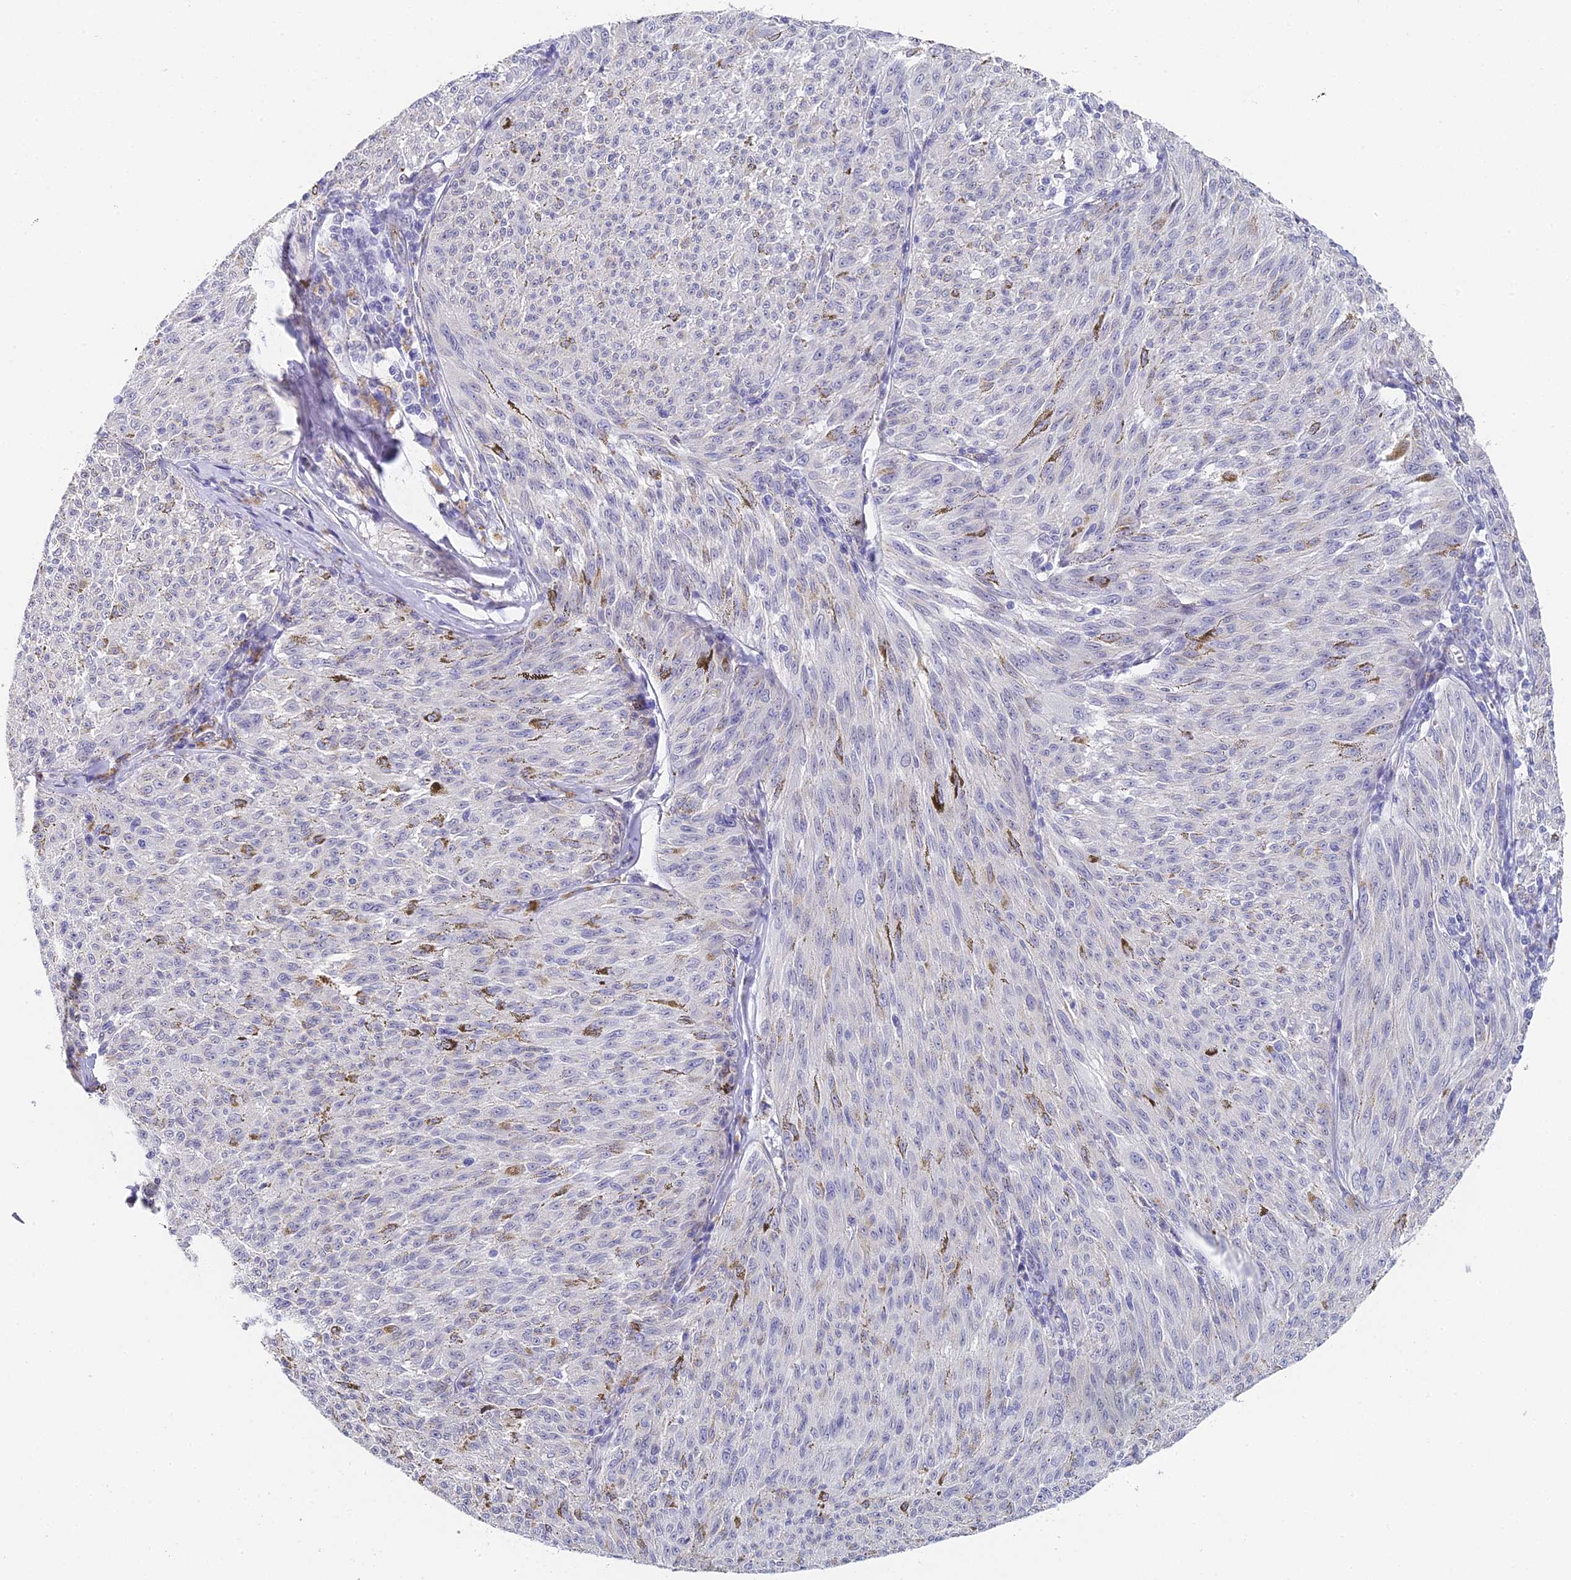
{"staining": {"intensity": "negative", "quantity": "none", "location": "none"}, "tissue": "melanoma", "cell_type": "Tumor cells", "image_type": "cancer", "snomed": [{"axis": "morphology", "description": "Malignant melanoma, NOS"}, {"axis": "topography", "description": "Skin"}], "caption": "High magnification brightfield microscopy of melanoma stained with DAB (3,3'-diaminobenzidine) (brown) and counterstained with hematoxylin (blue): tumor cells show no significant positivity. (DAB (3,3'-diaminobenzidine) immunohistochemistry (IHC) with hematoxylin counter stain).", "gene": "GJA1", "patient": {"sex": "female", "age": 72}}